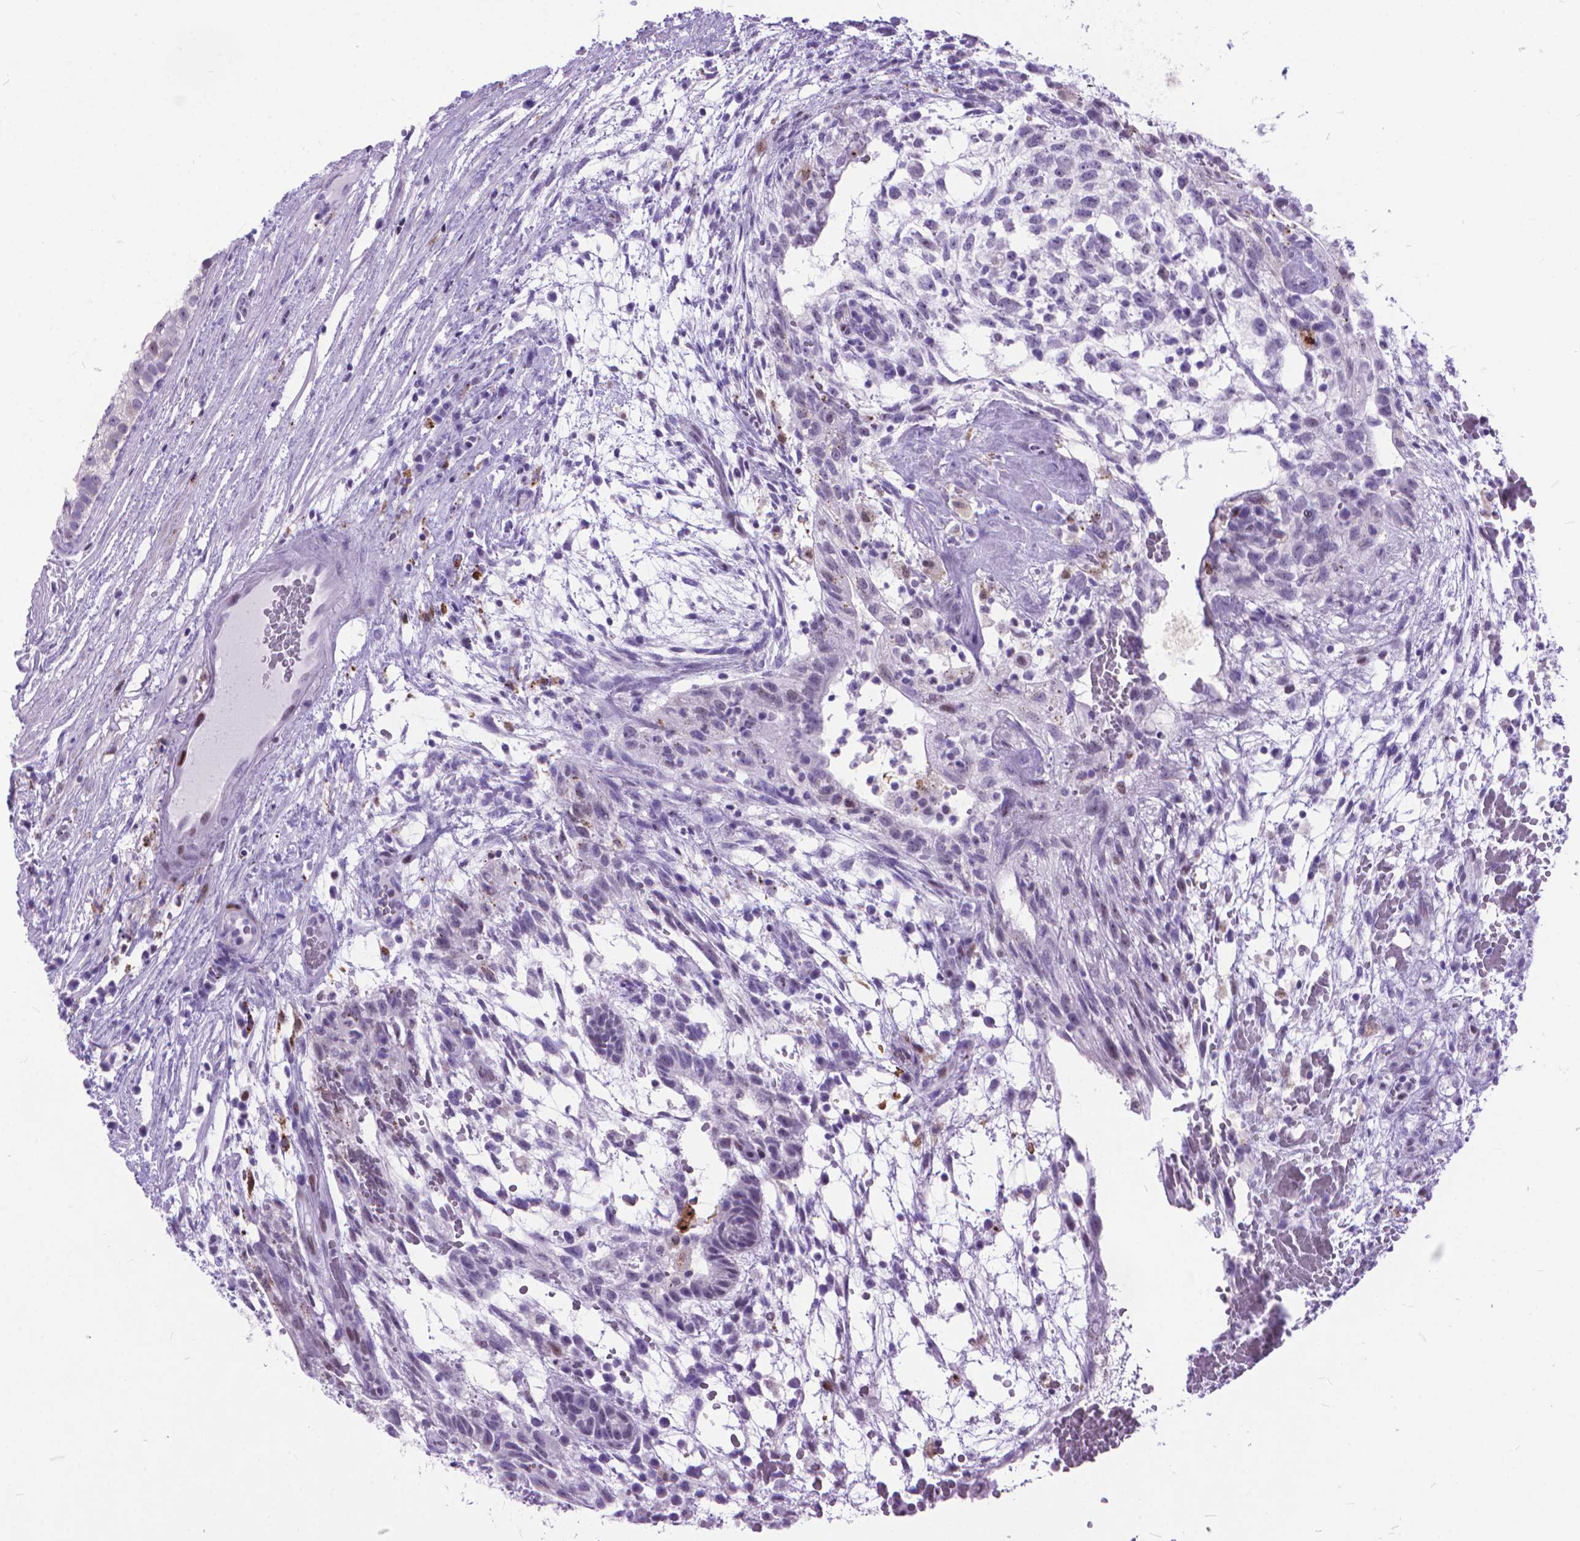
{"staining": {"intensity": "negative", "quantity": "none", "location": "none"}, "tissue": "testis cancer", "cell_type": "Tumor cells", "image_type": "cancer", "snomed": [{"axis": "morphology", "description": "Normal tissue, NOS"}, {"axis": "morphology", "description": "Carcinoma, Embryonal, NOS"}, {"axis": "topography", "description": "Testis"}], "caption": "High magnification brightfield microscopy of testis cancer (embryonal carcinoma) stained with DAB (3,3'-diaminobenzidine) (brown) and counterstained with hematoxylin (blue): tumor cells show no significant staining. Brightfield microscopy of immunohistochemistry stained with DAB (3,3'-diaminobenzidine) (brown) and hematoxylin (blue), captured at high magnification.", "gene": "POLE4", "patient": {"sex": "male", "age": 32}}